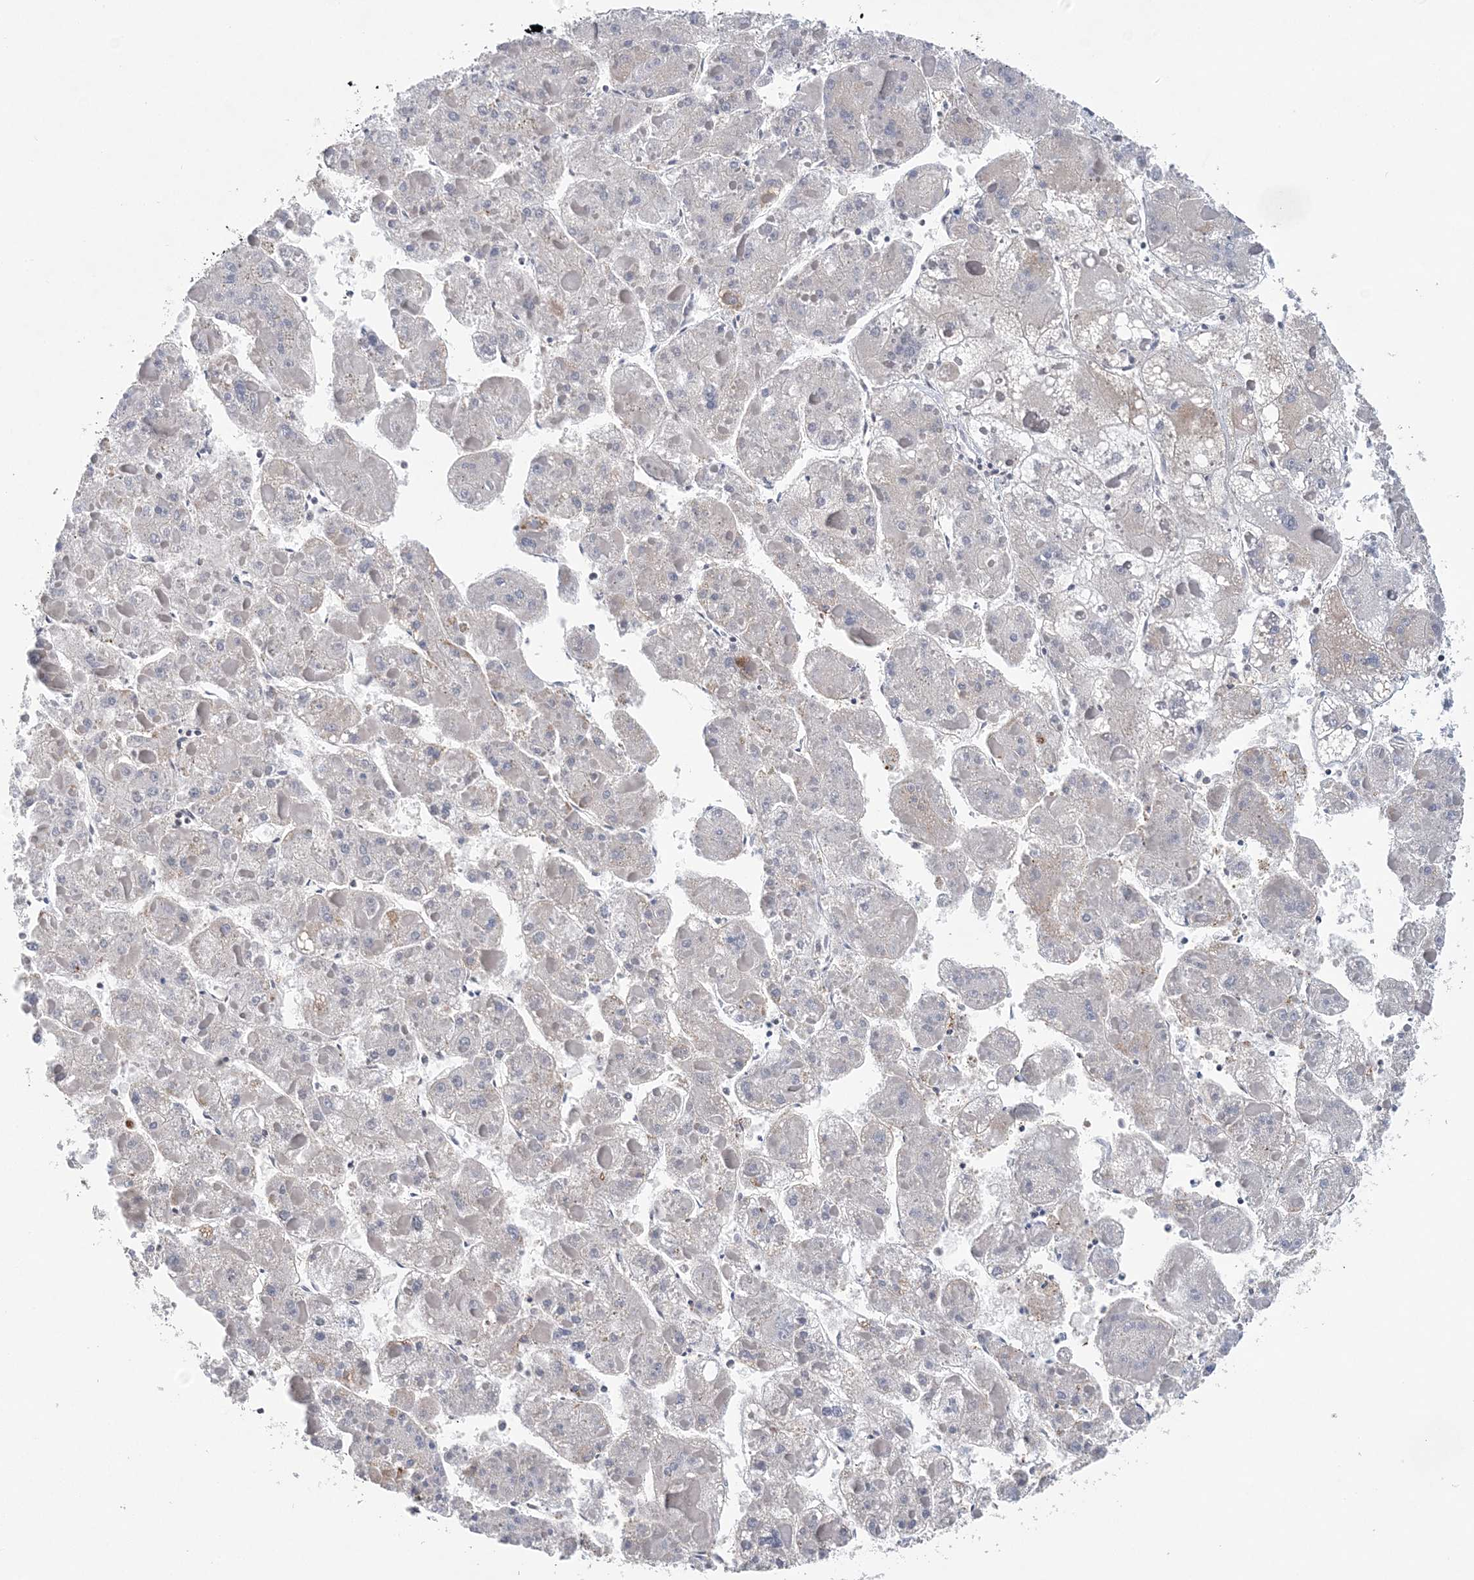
{"staining": {"intensity": "negative", "quantity": "none", "location": "none"}, "tissue": "liver cancer", "cell_type": "Tumor cells", "image_type": "cancer", "snomed": [{"axis": "morphology", "description": "Carcinoma, Hepatocellular, NOS"}, {"axis": "topography", "description": "Liver"}], "caption": "There is no significant positivity in tumor cells of liver hepatocellular carcinoma.", "gene": "CCDC152", "patient": {"sex": "female", "age": 73}}